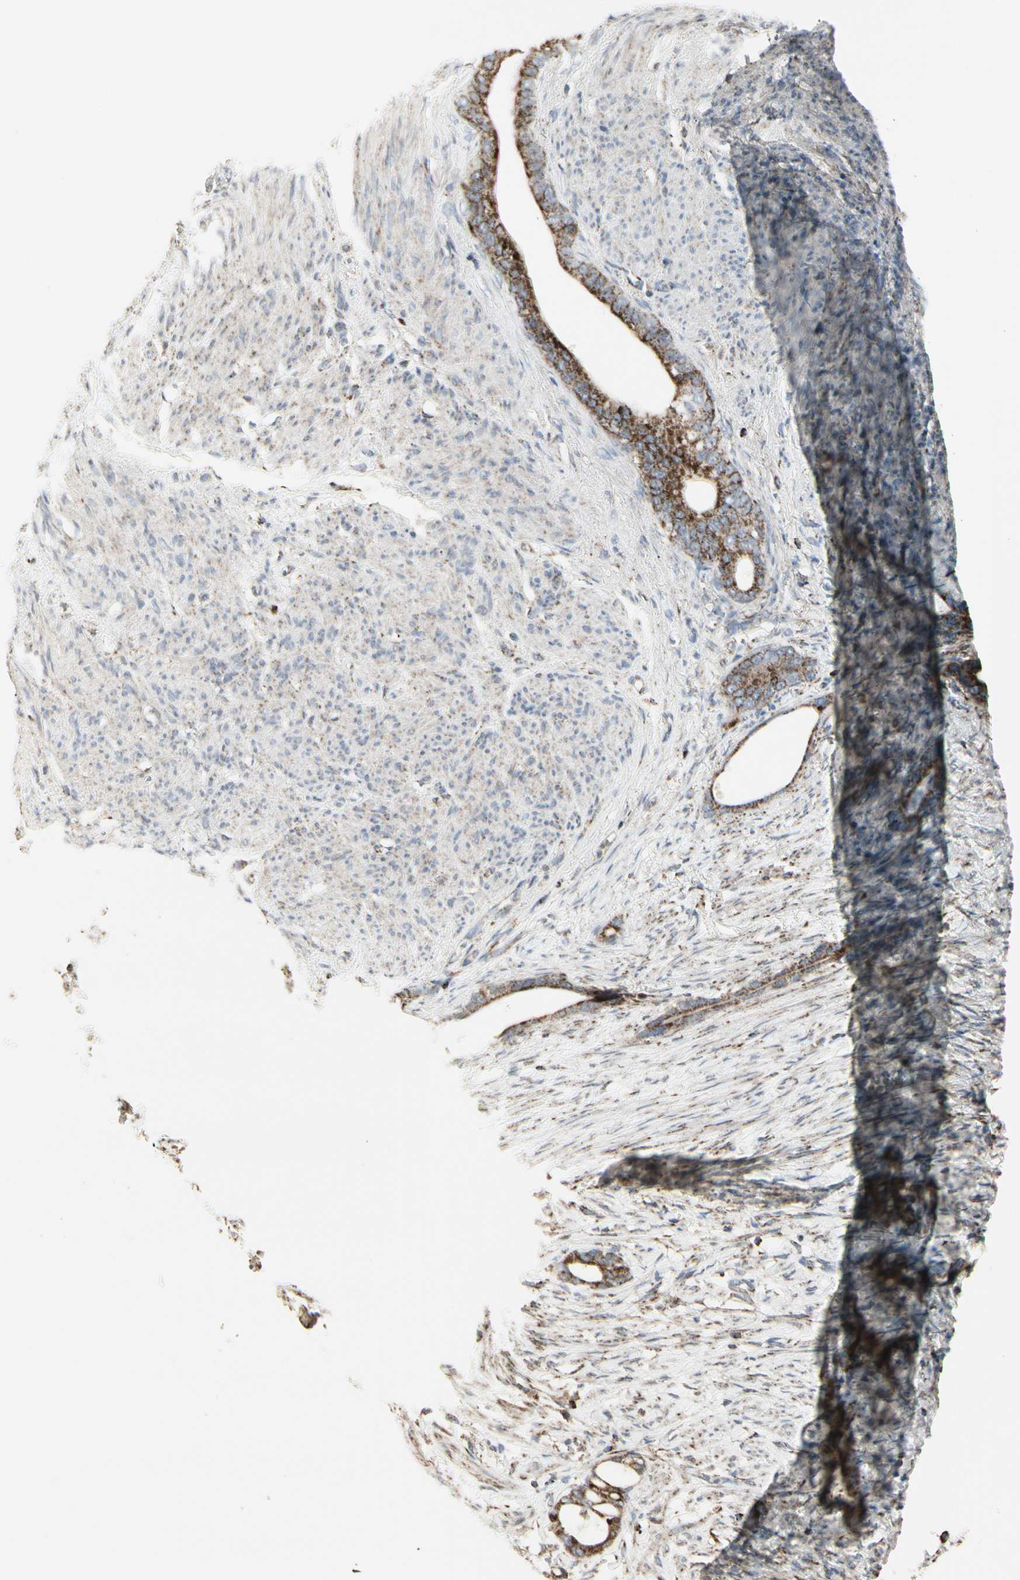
{"staining": {"intensity": "moderate", "quantity": ">75%", "location": "cytoplasmic/membranous"}, "tissue": "stomach cancer", "cell_type": "Tumor cells", "image_type": "cancer", "snomed": [{"axis": "morphology", "description": "Adenocarcinoma, NOS"}, {"axis": "topography", "description": "Stomach"}], "caption": "Human stomach adenocarcinoma stained for a protein (brown) displays moderate cytoplasmic/membranous positive staining in approximately >75% of tumor cells.", "gene": "TMEM176A", "patient": {"sex": "female", "age": 75}}